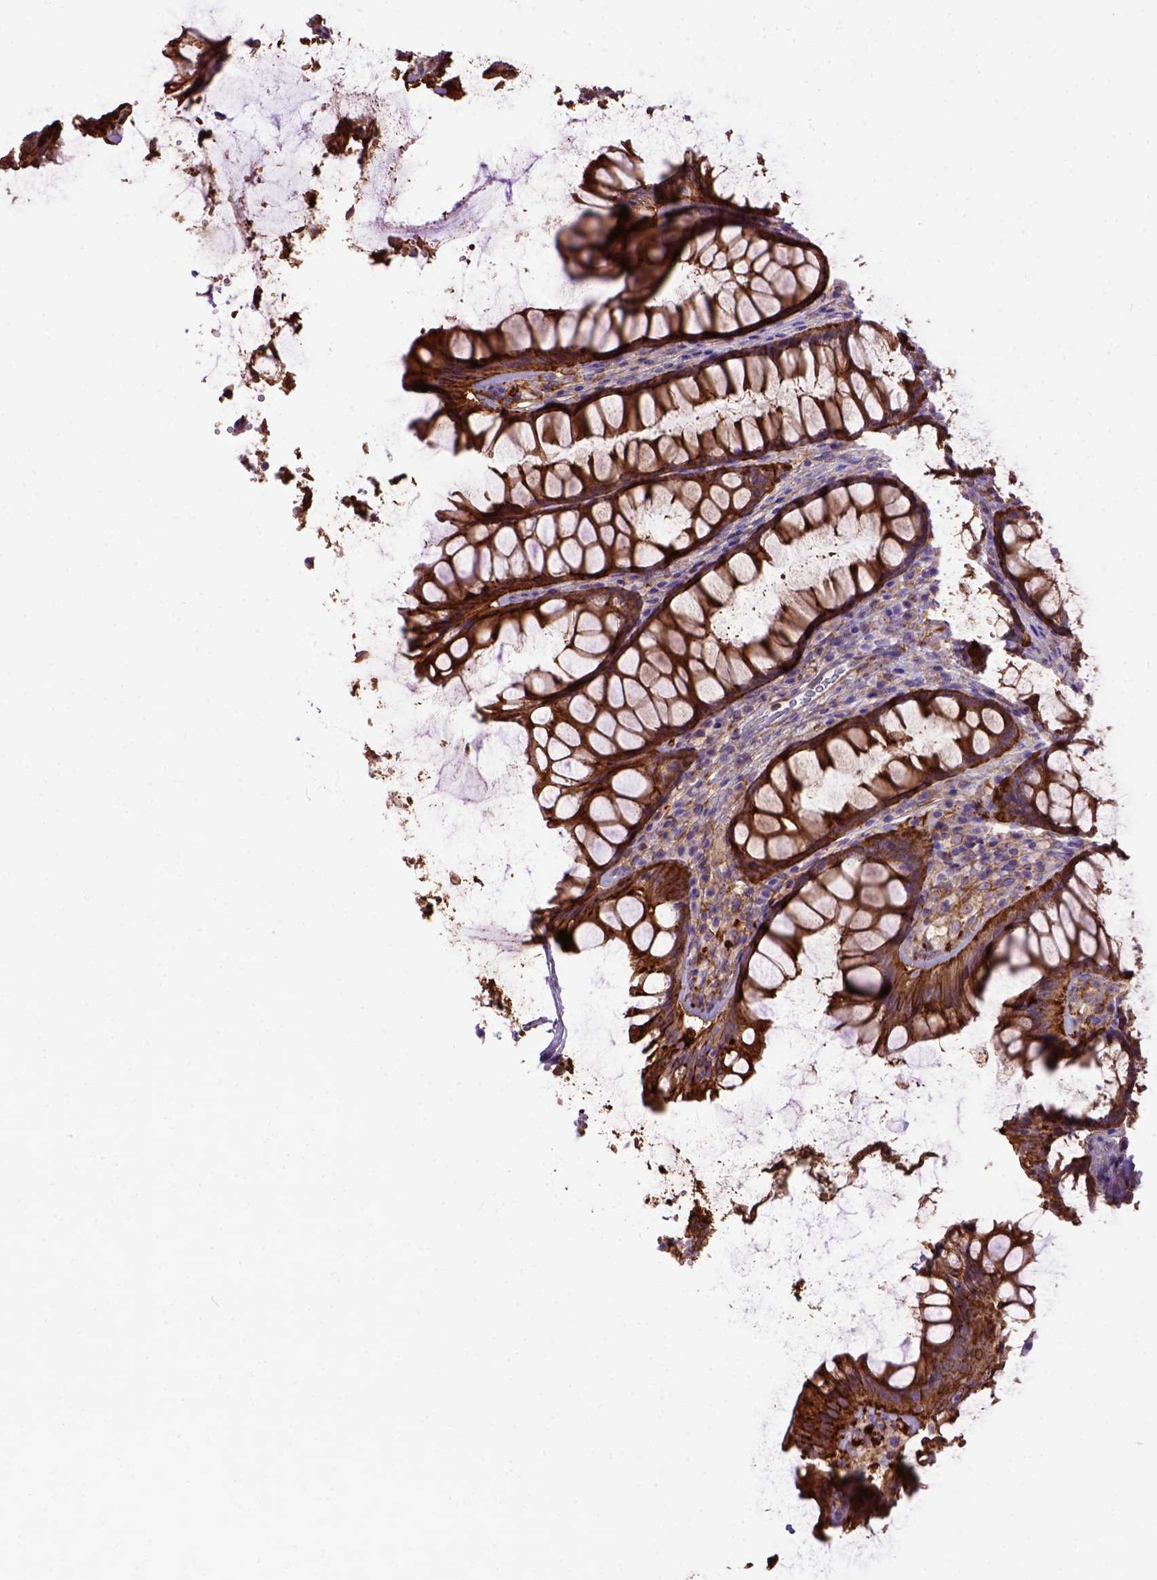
{"staining": {"intensity": "strong", "quantity": ">75%", "location": "cytoplasmic/membranous"}, "tissue": "rectum", "cell_type": "Glandular cells", "image_type": "normal", "snomed": [{"axis": "morphology", "description": "Normal tissue, NOS"}, {"axis": "topography", "description": "Rectum"}], "caption": "IHC (DAB) staining of unremarkable rectum shows strong cytoplasmic/membranous protein expression in about >75% of glandular cells. (DAB (3,3'-diaminobenzidine) IHC with brightfield microscopy, high magnification).", "gene": "MVP", "patient": {"sex": "male", "age": 72}}